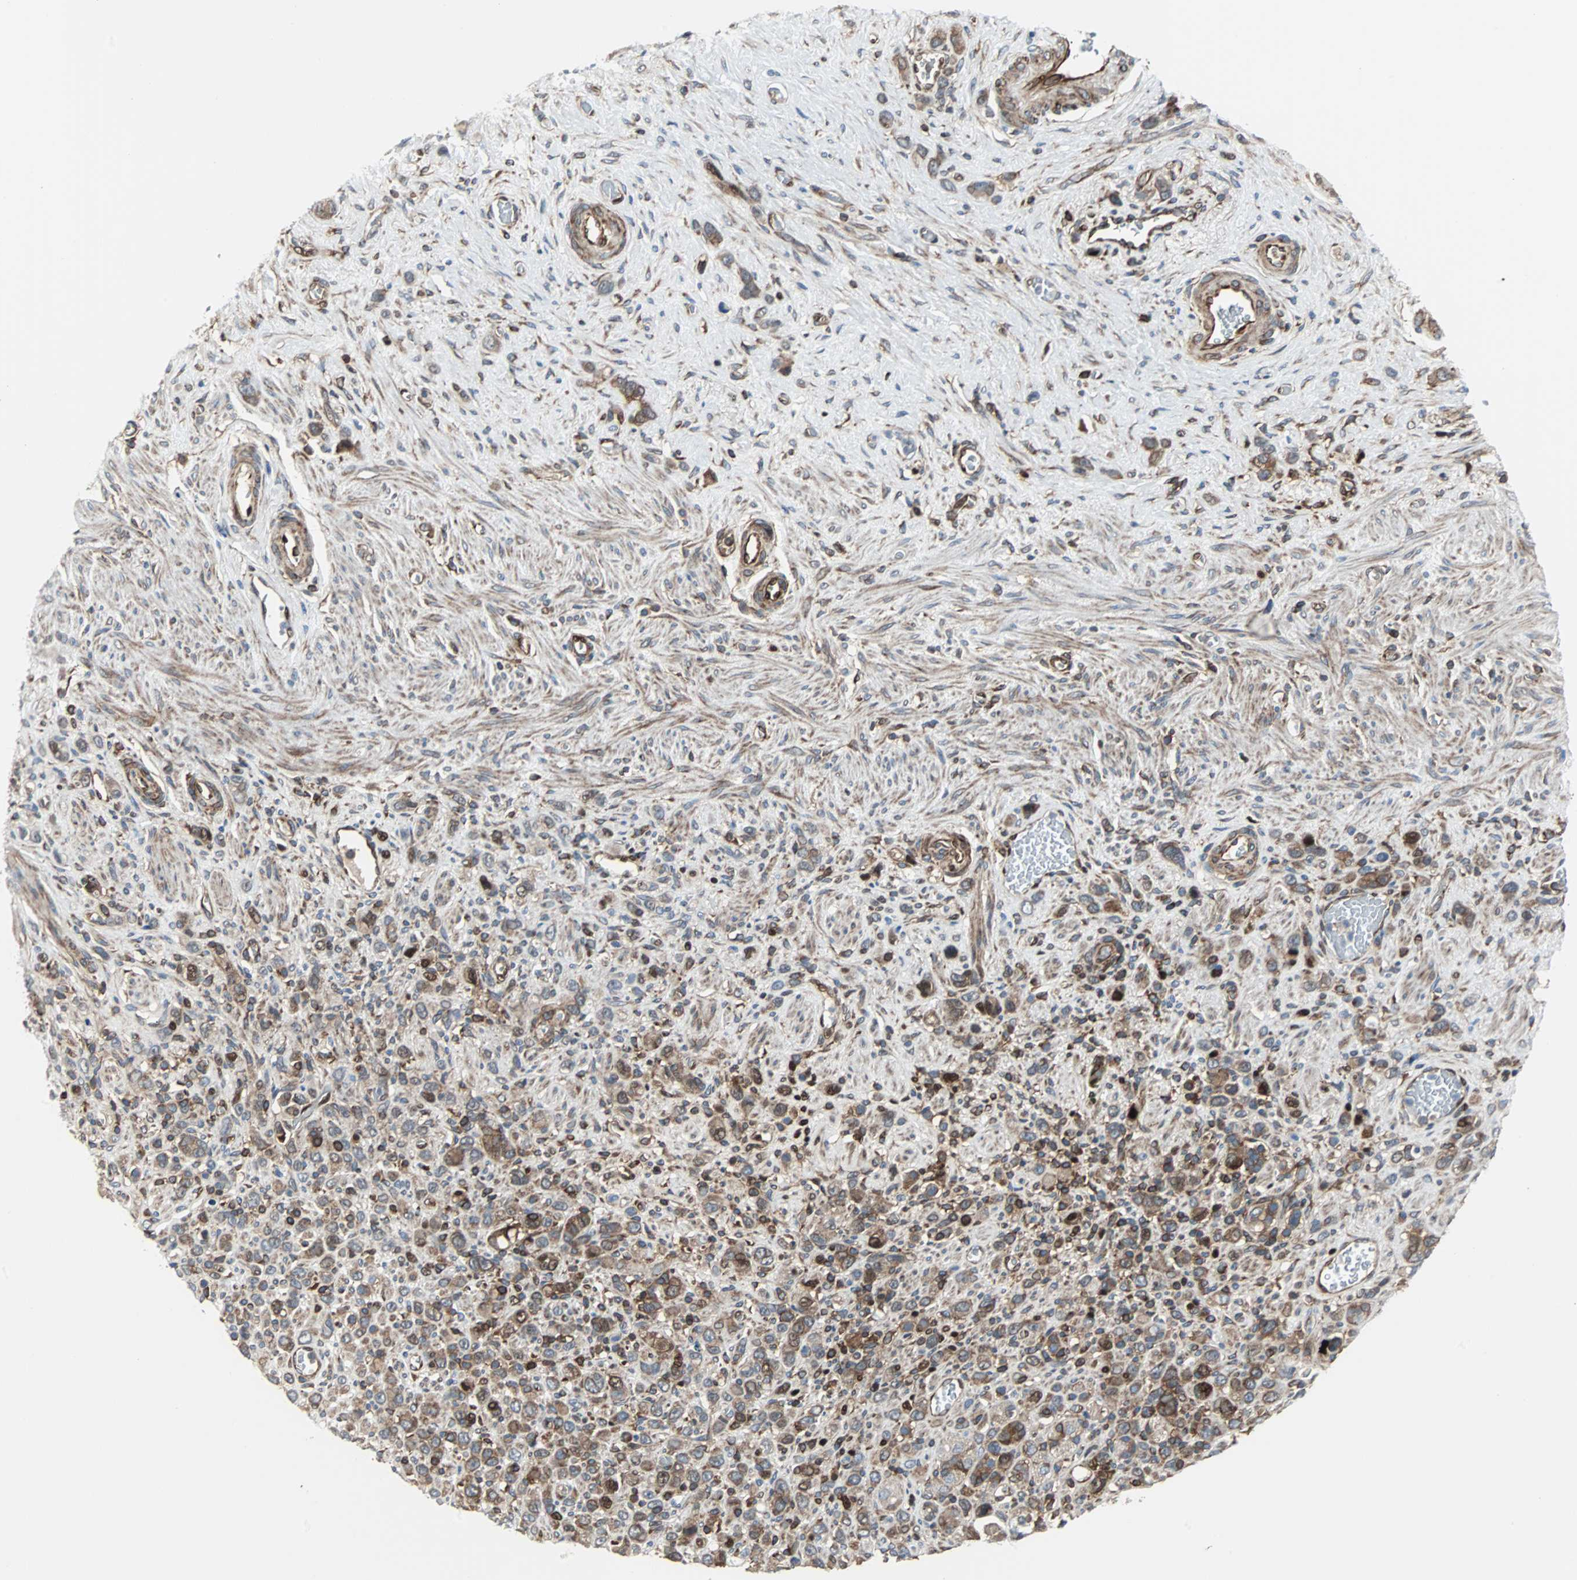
{"staining": {"intensity": "moderate", "quantity": ">75%", "location": "cytoplasmic/membranous"}, "tissue": "stomach cancer", "cell_type": "Tumor cells", "image_type": "cancer", "snomed": [{"axis": "morphology", "description": "Normal tissue, NOS"}, {"axis": "morphology", "description": "Adenocarcinoma, NOS"}, {"axis": "morphology", "description": "Adenocarcinoma, High grade"}, {"axis": "topography", "description": "Stomach, upper"}, {"axis": "topography", "description": "Stomach"}], "caption": "Immunohistochemical staining of human adenocarcinoma (stomach) shows medium levels of moderate cytoplasmic/membranous protein positivity in about >75% of tumor cells.", "gene": "RELA", "patient": {"sex": "female", "age": 65}}